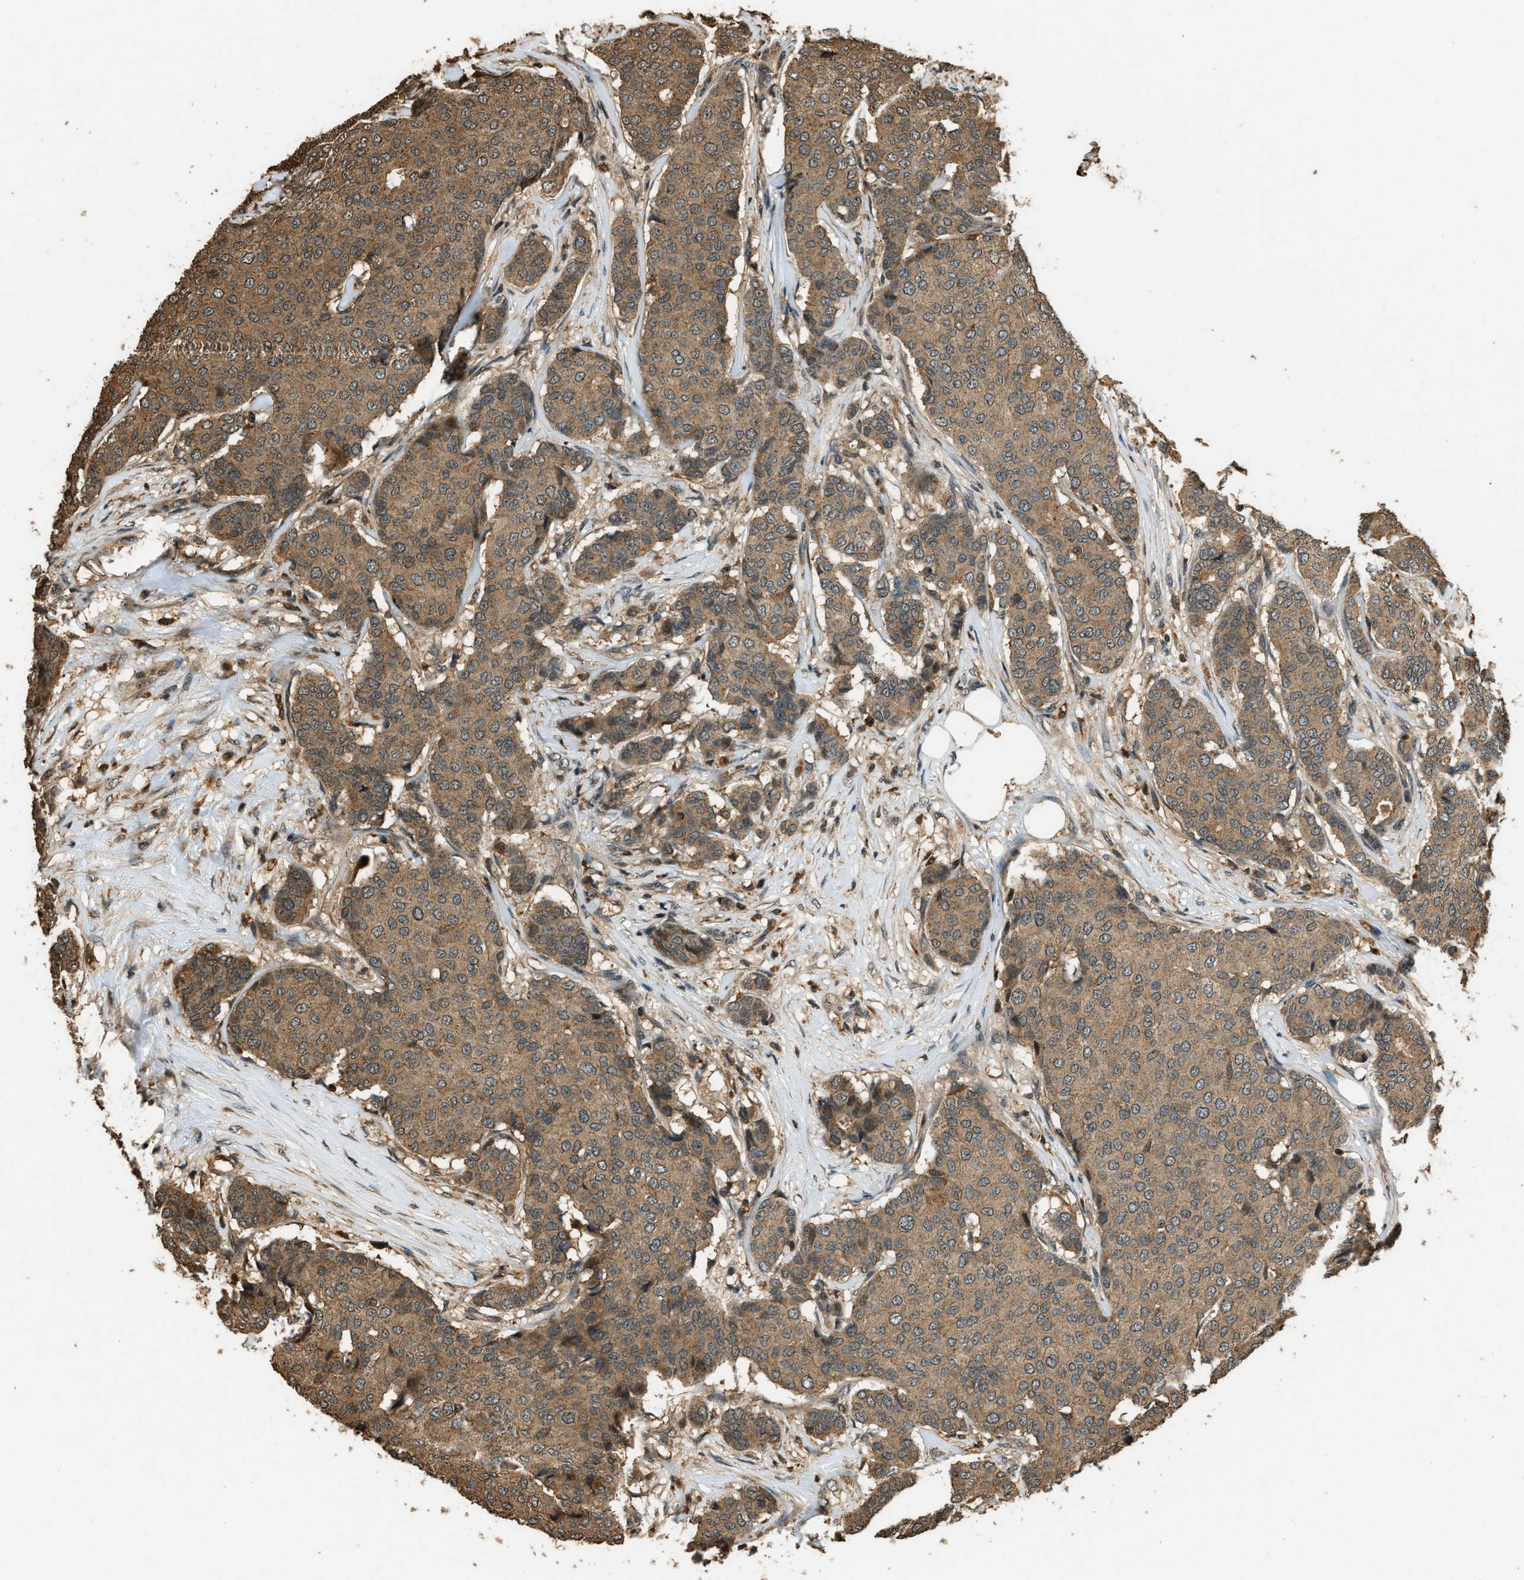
{"staining": {"intensity": "moderate", "quantity": ">75%", "location": "cytoplasmic/membranous"}, "tissue": "breast cancer", "cell_type": "Tumor cells", "image_type": "cancer", "snomed": [{"axis": "morphology", "description": "Duct carcinoma"}, {"axis": "topography", "description": "Breast"}], "caption": "A brown stain highlights moderate cytoplasmic/membranous staining of a protein in human intraductal carcinoma (breast) tumor cells. The protein of interest is shown in brown color, while the nuclei are stained blue.", "gene": "RAP2A", "patient": {"sex": "female", "age": 75}}